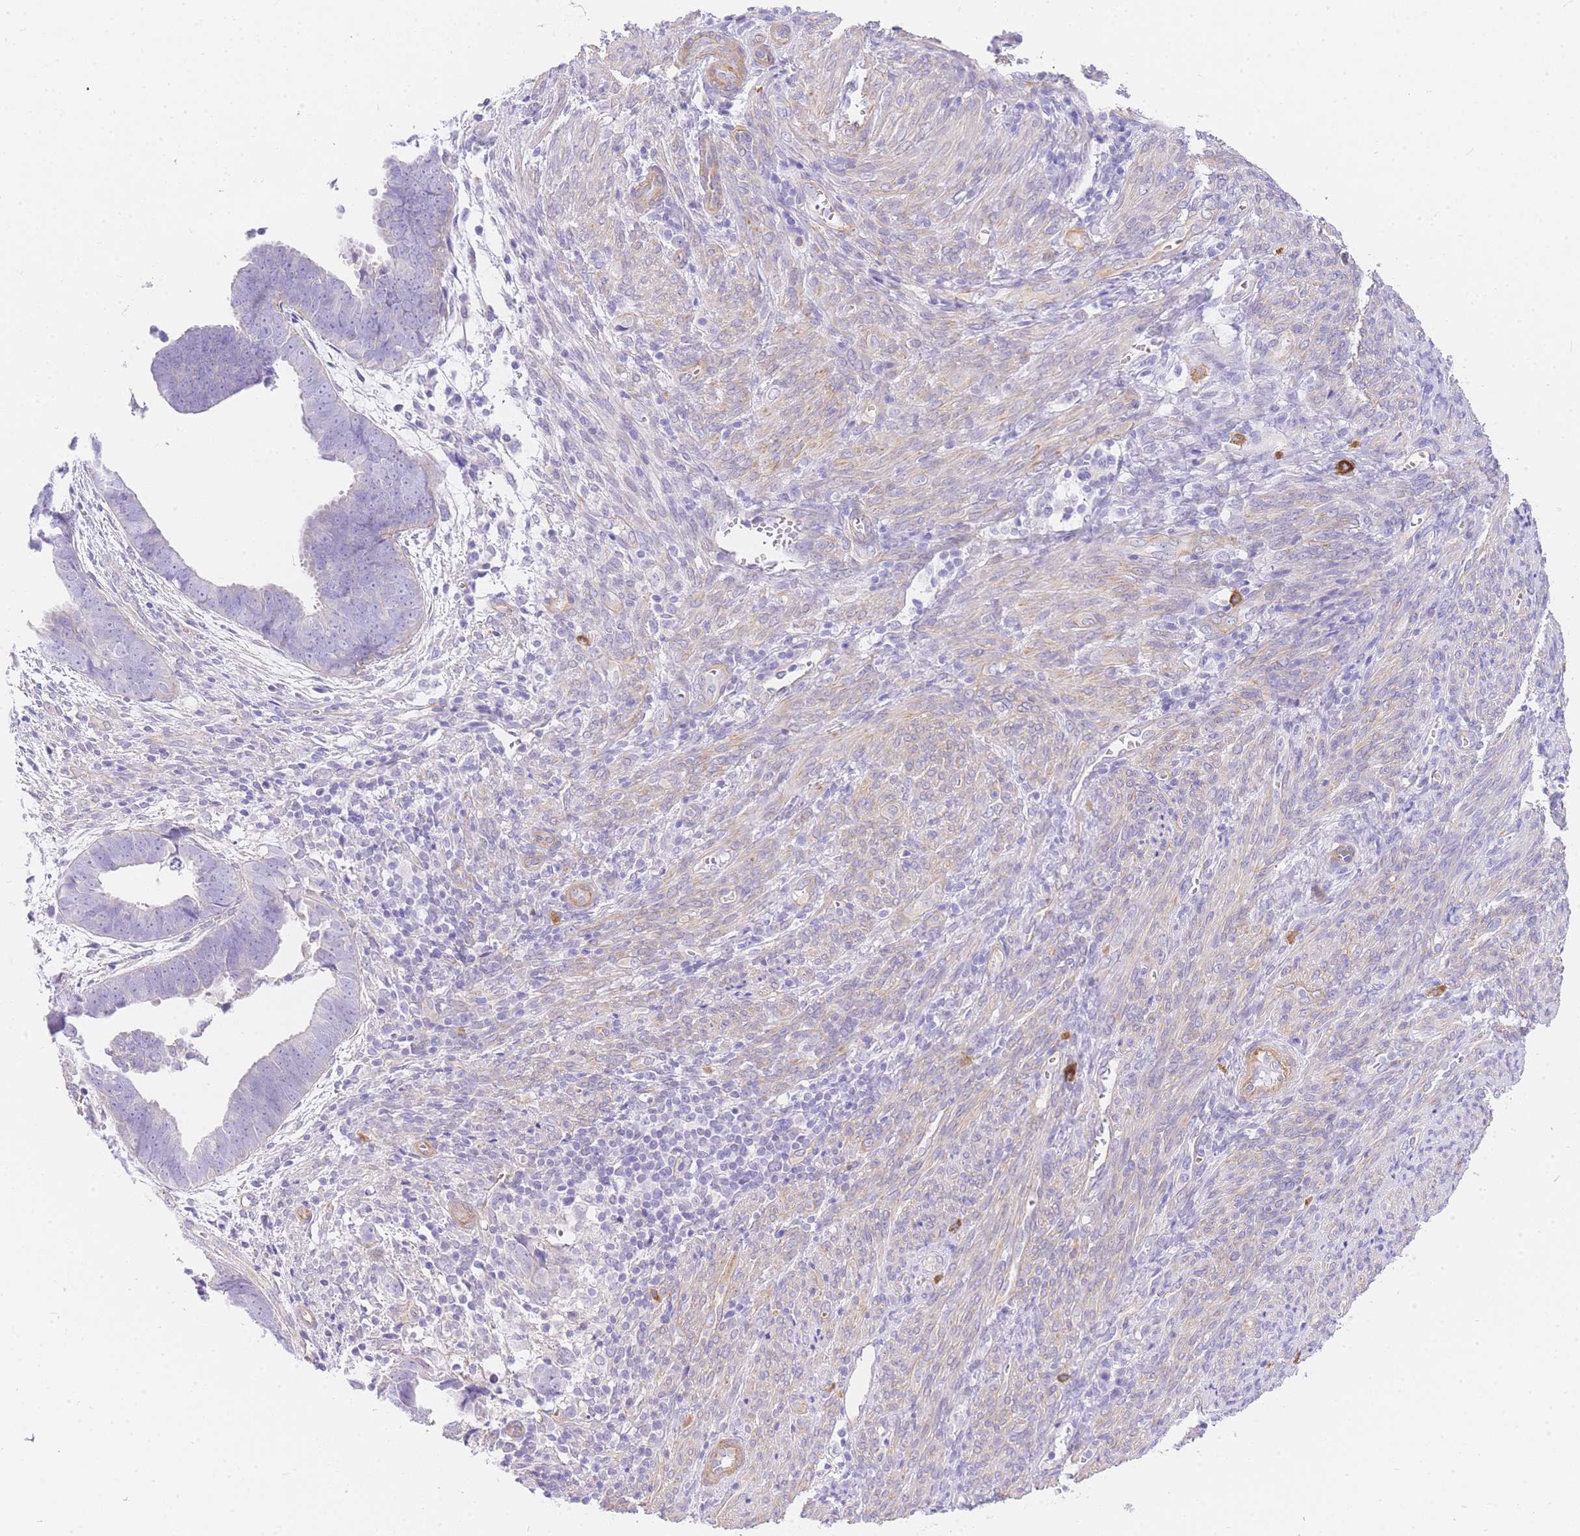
{"staining": {"intensity": "negative", "quantity": "none", "location": "none"}, "tissue": "endometrial cancer", "cell_type": "Tumor cells", "image_type": "cancer", "snomed": [{"axis": "morphology", "description": "Adenocarcinoma, NOS"}, {"axis": "topography", "description": "Endometrium"}], "caption": "Tumor cells are negative for protein expression in human endometrial cancer (adenocarcinoma). (Brightfield microscopy of DAB (3,3'-diaminobenzidine) immunohistochemistry (IHC) at high magnification).", "gene": "SRSF12", "patient": {"sex": "female", "age": 75}}